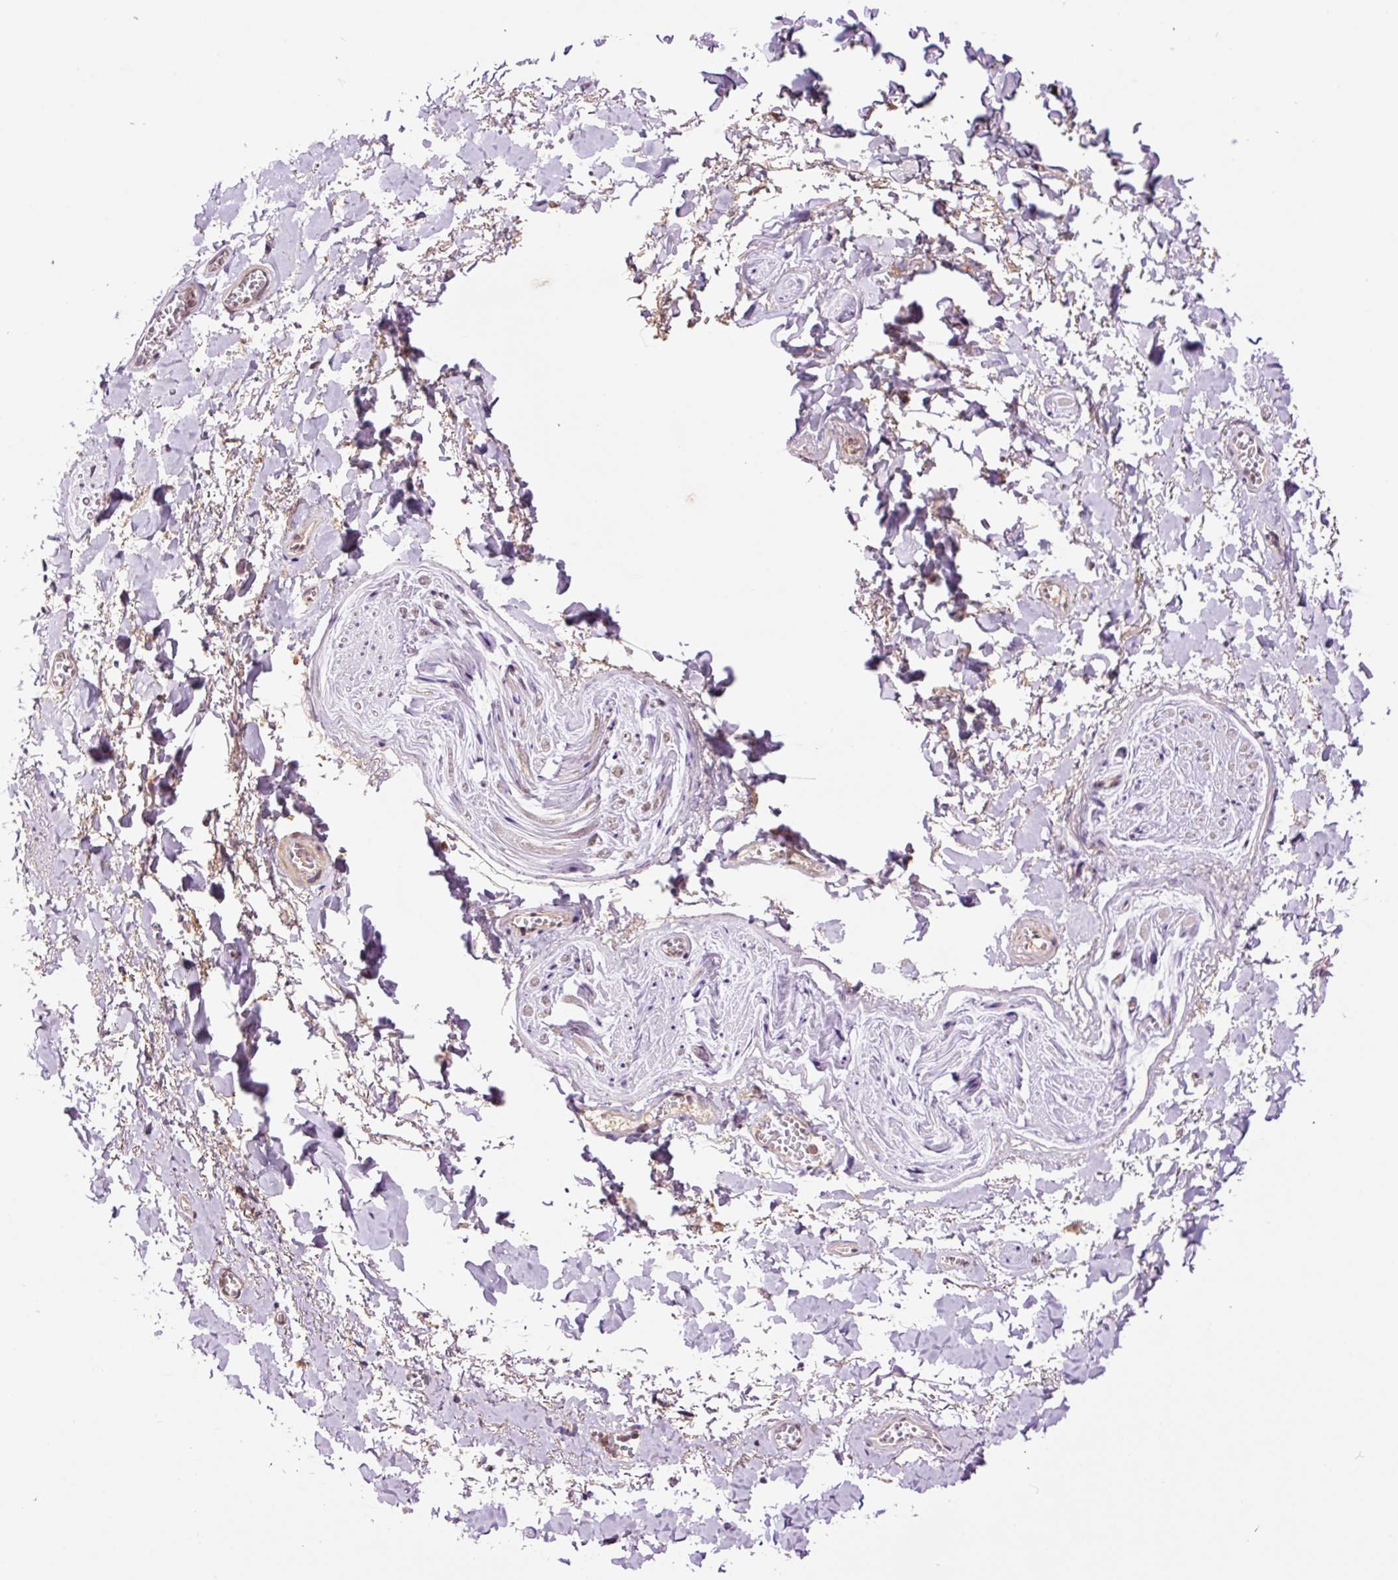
{"staining": {"intensity": "negative", "quantity": "none", "location": "none"}, "tissue": "adipose tissue", "cell_type": "Adipocytes", "image_type": "normal", "snomed": [{"axis": "morphology", "description": "Normal tissue, NOS"}, {"axis": "topography", "description": "Vulva"}, {"axis": "topography", "description": "Vagina"}, {"axis": "topography", "description": "Peripheral nerve tissue"}], "caption": "IHC histopathology image of benign adipose tissue: human adipose tissue stained with DAB (3,3'-diaminobenzidine) shows no significant protein positivity in adipocytes. Brightfield microscopy of immunohistochemistry (IHC) stained with DAB (brown) and hematoxylin (blue), captured at high magnification.", "gene": "DPPA4", "patient": {"sex": "female", "age": 66}}